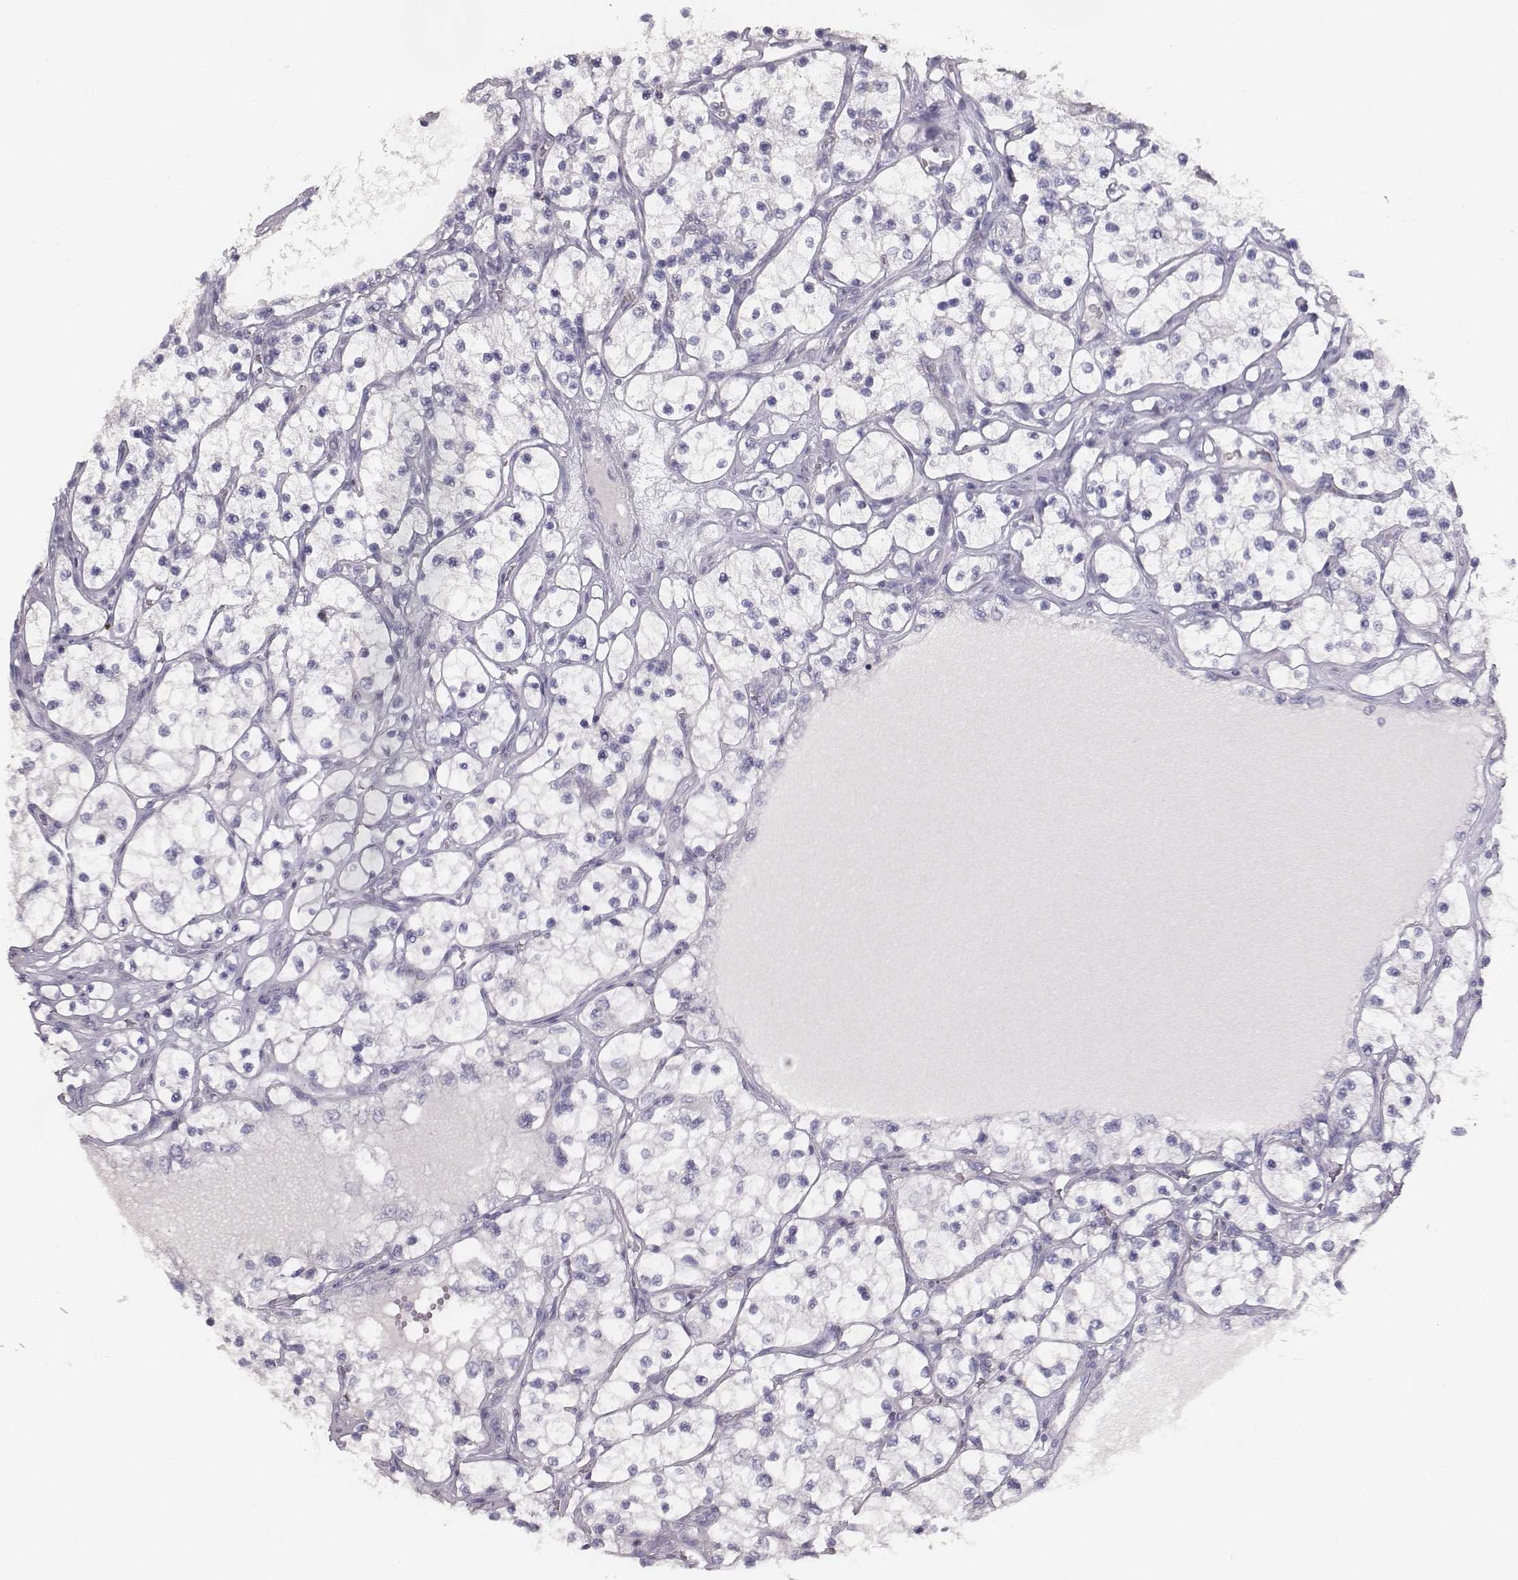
{"staining": {"intensity": "negative", "quantity": "none", "location": "none"}, "tissue": "renal cancer", "cell_type": "Tumor cells", "image_type": "cancer", "snomed": [{"axis": "morphology", "description": "Adenocarcinoma, NOS"}, {"axis": "topography", "description": "Kidney"}], "caption": "Histopathology image shows no protein staining in tumor cells of adenocarcinoma (renal) tissue.", "gene": "MYH6", "patient": {"sex": "female", "age": 69}}